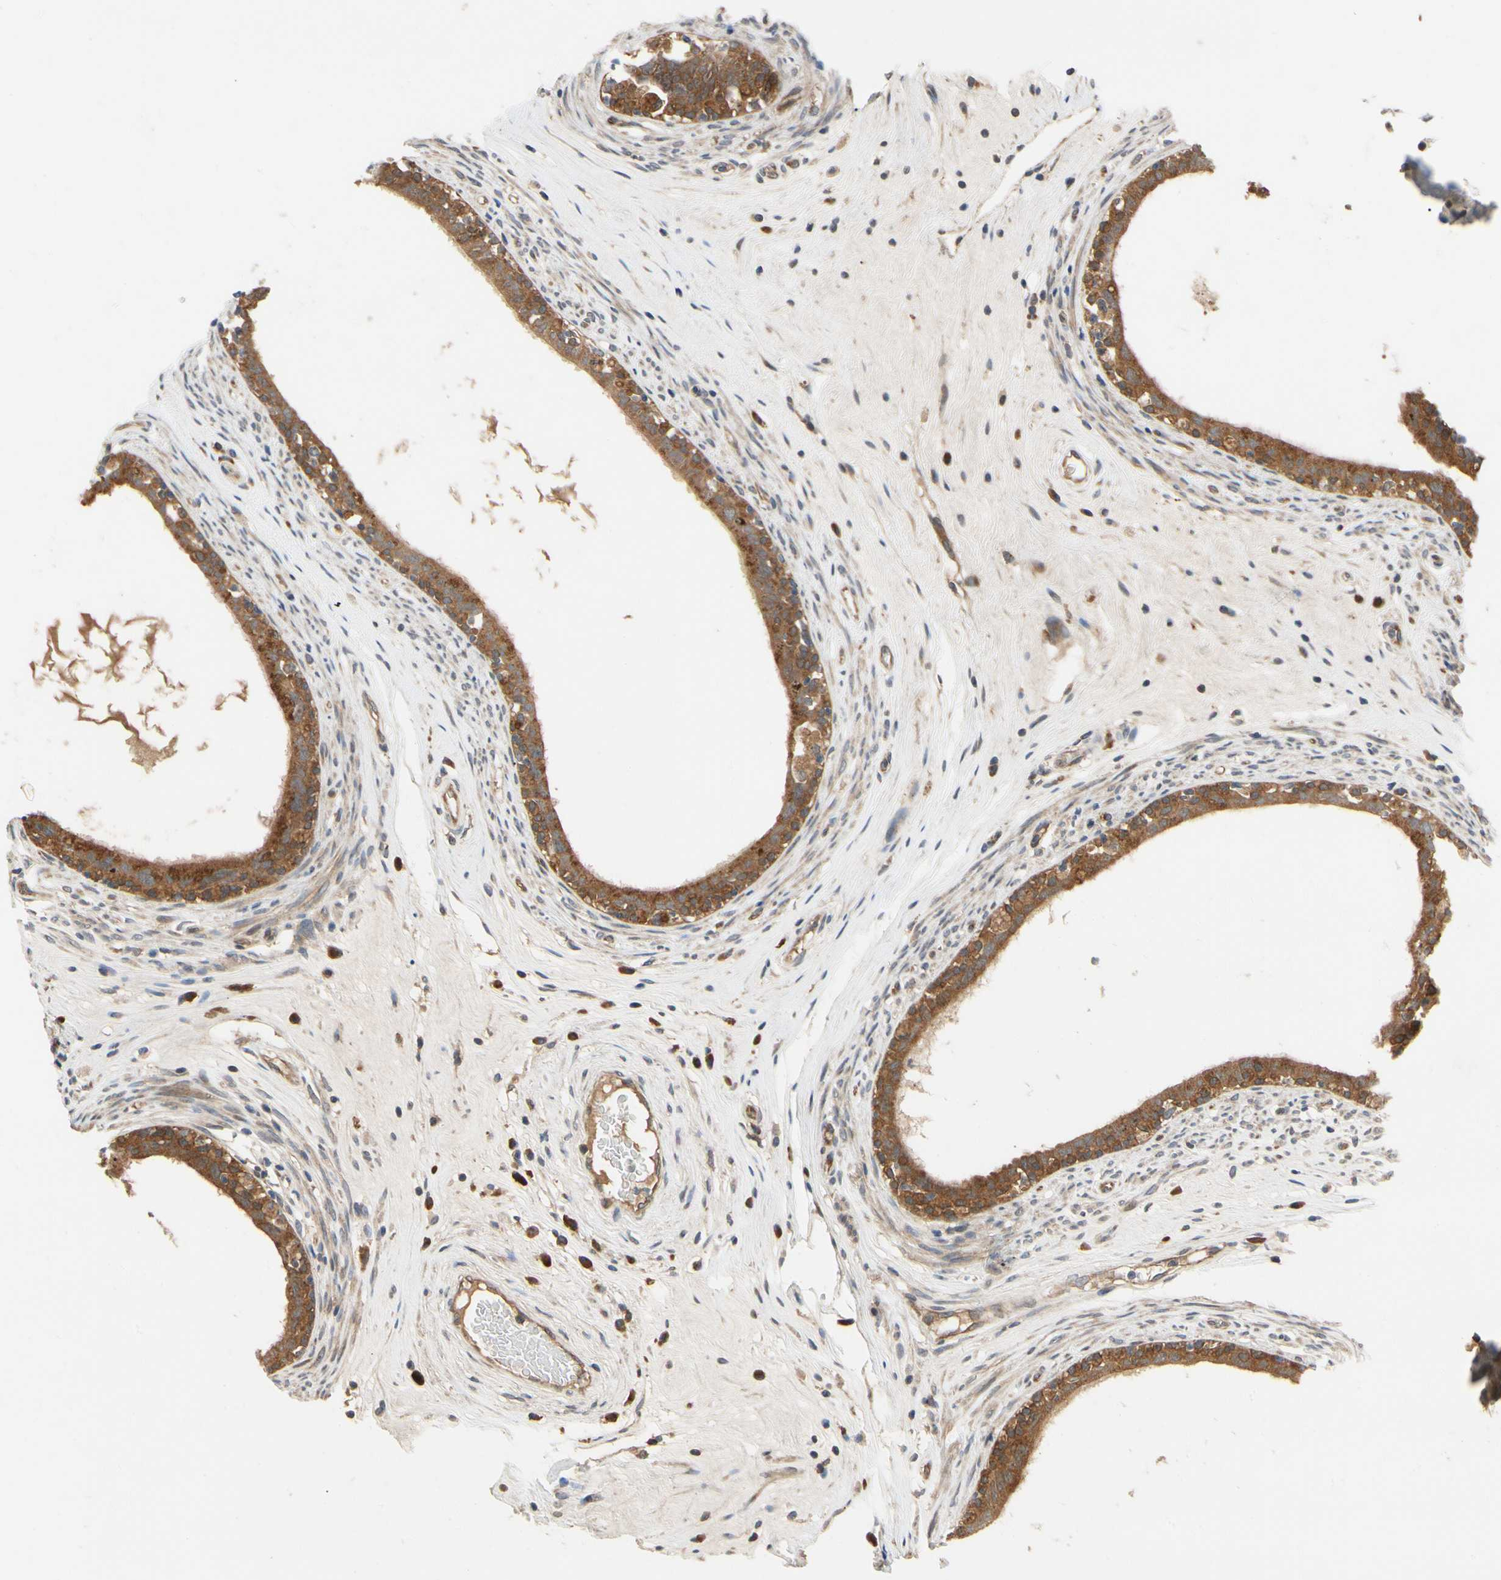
{"staining": {"intensity": "moderate", "quantity": ">75%", "location": "cytoplasmic/membranous"}, "tissue": "epididymis", "cell_type": "Glandular cells", "image_type": "normal", "snomed": [{"axis": "morphology", "description": "Normal tissue, NOS"}, {"axis": "morphology", "description": "Inflammation, NOS"}, {"axis": "topography", "description": "Epididymis"}], "caption": "Epididymis stained with IHC shows moderate cytoplasmic/membranous staining in about >75% of glandular cells. (IHC, brightfield microscopy, high magnification).", "gene": "TDRP", "patient": {"sex": "male", "age": 84}}